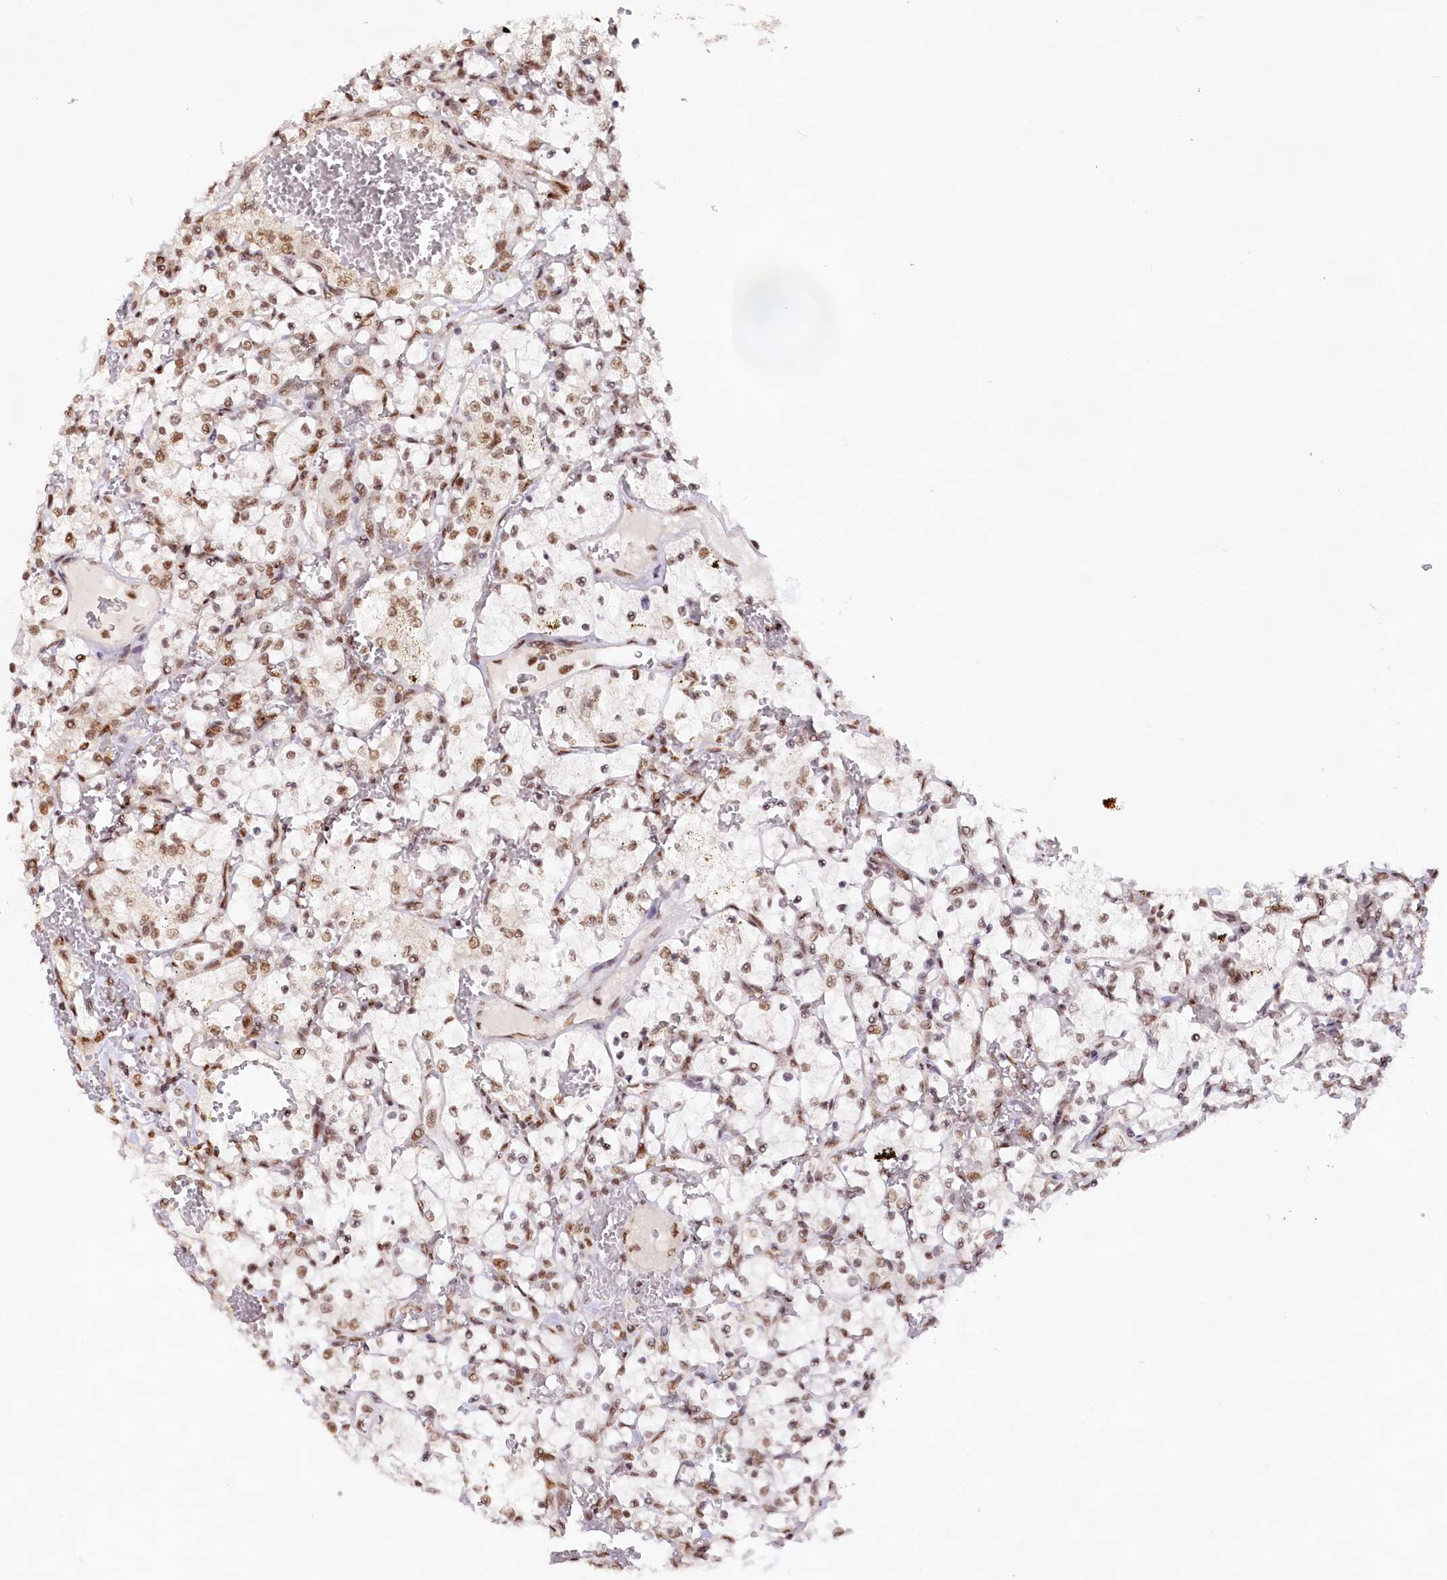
{"staining": {"intensity": "moderate", "quantity": ">75%", "location": "nuclear"}, "tissue": "renal cancer", "cell_type": "Tumor cells", "image_type": "cancer", "snomed": [{"axis": "morphology", "description": "Adenocarcinoma, NOS"}, {"axis": "topography", "description": "Kidney"}], "caption": "Adenocarcinoma (renal) stained with immunohistochemistry (IHC) displays moderate nuclear positivity in approximately >75% of tumor cells.", "gene": "HIRA", "patient": {"sex": "female", "age": 69}}